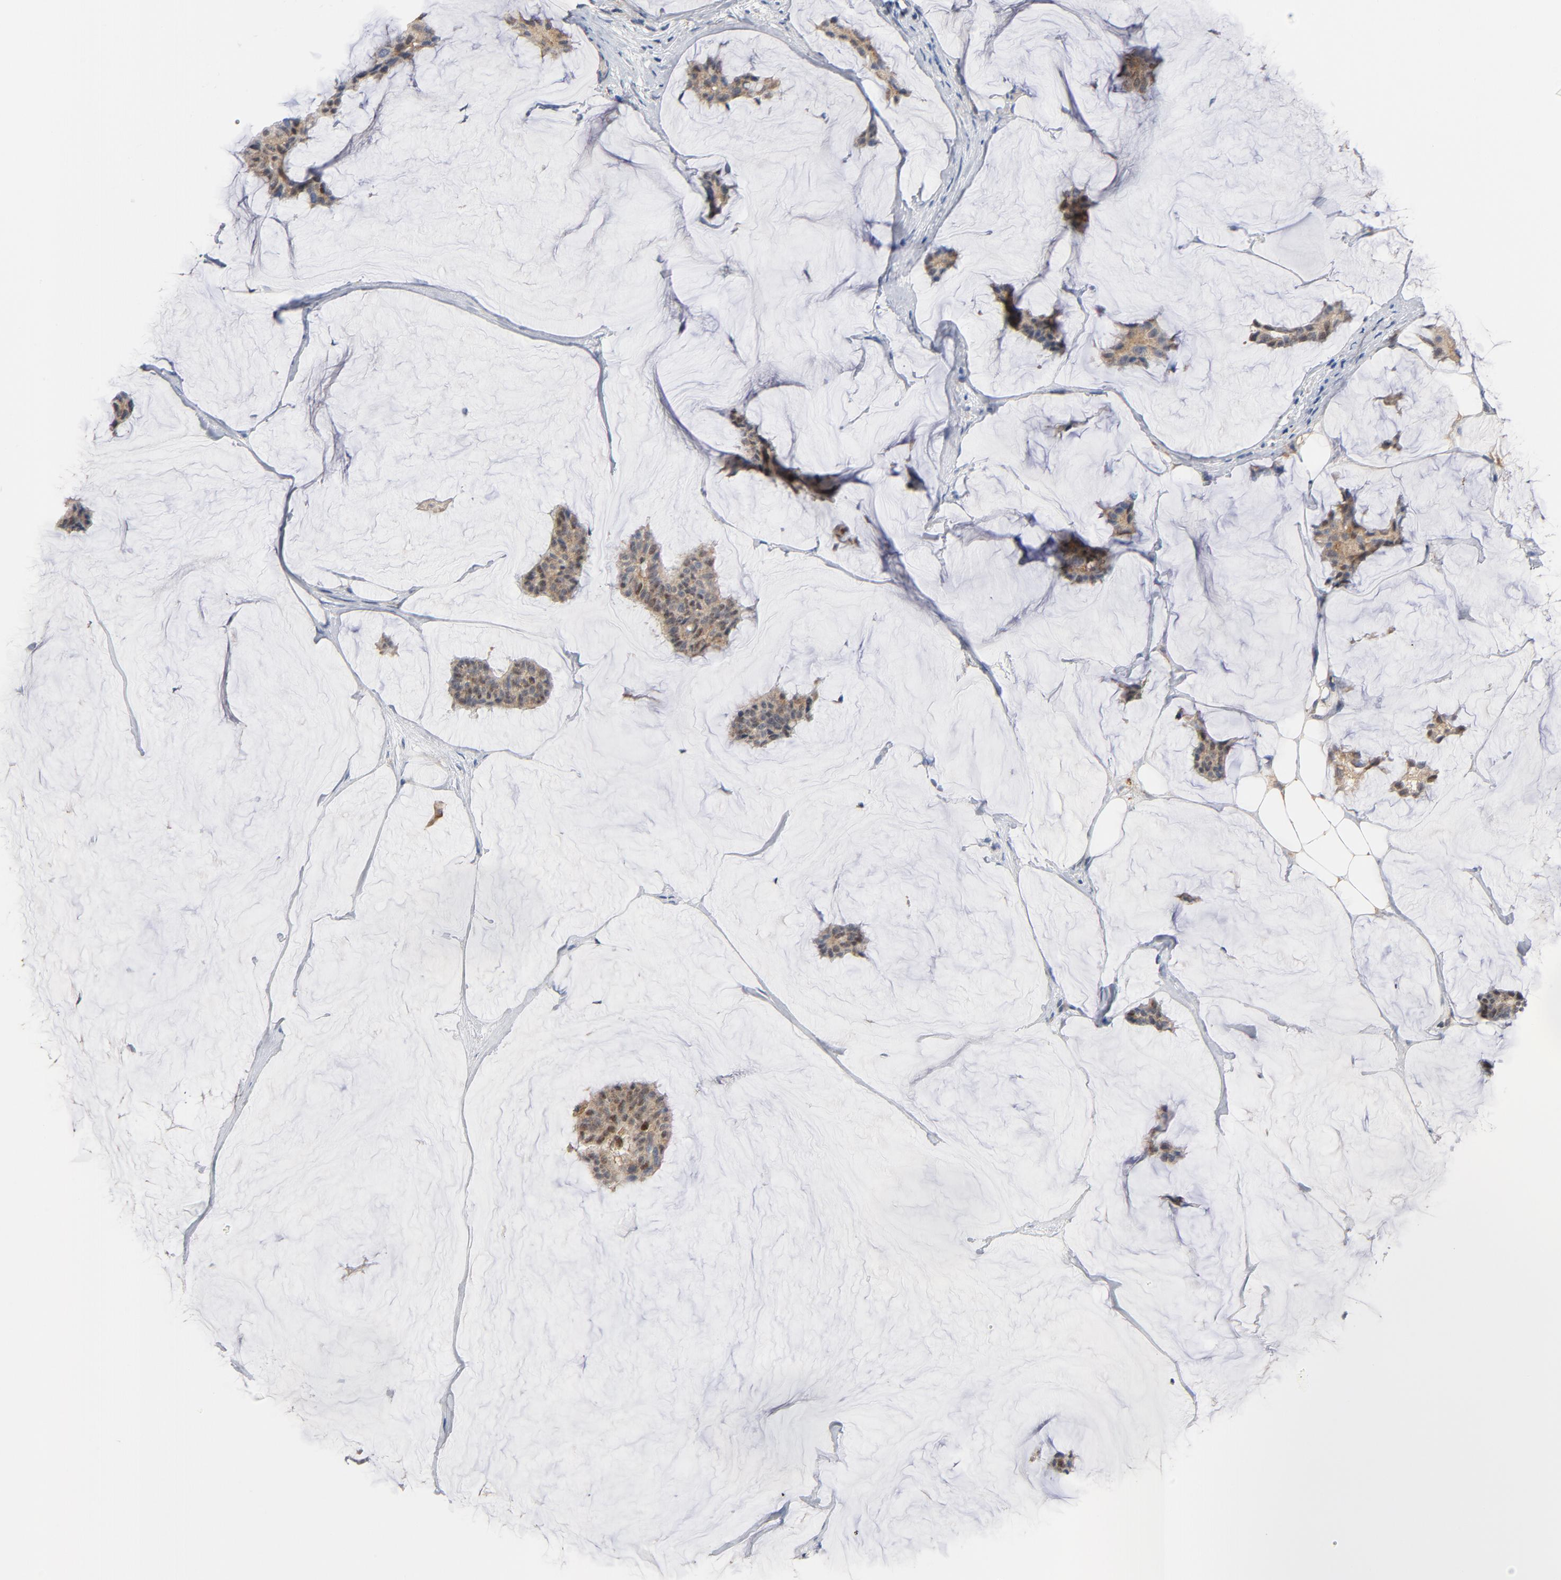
{"staining": {"intensity": "weak", "quantity": ">75%", "location": "cytoplasmic/membranous"}, "tissue": "breast cancer", "cell_type": "Tumor cells", "image_type": "cancer", "snomed": [{"axis": "morphology", "description": "Duct carcinoma"}, {"axis": "topography", "description": "Breast"}], "caption": "This is an image of IHC staining of breast intraductal carcinoma, which shows weak expression in the cytoplasmic/membranous of tumor cells.", "gene": "RAPGEF4", "patient": {"sex": "female", "age": 93}}